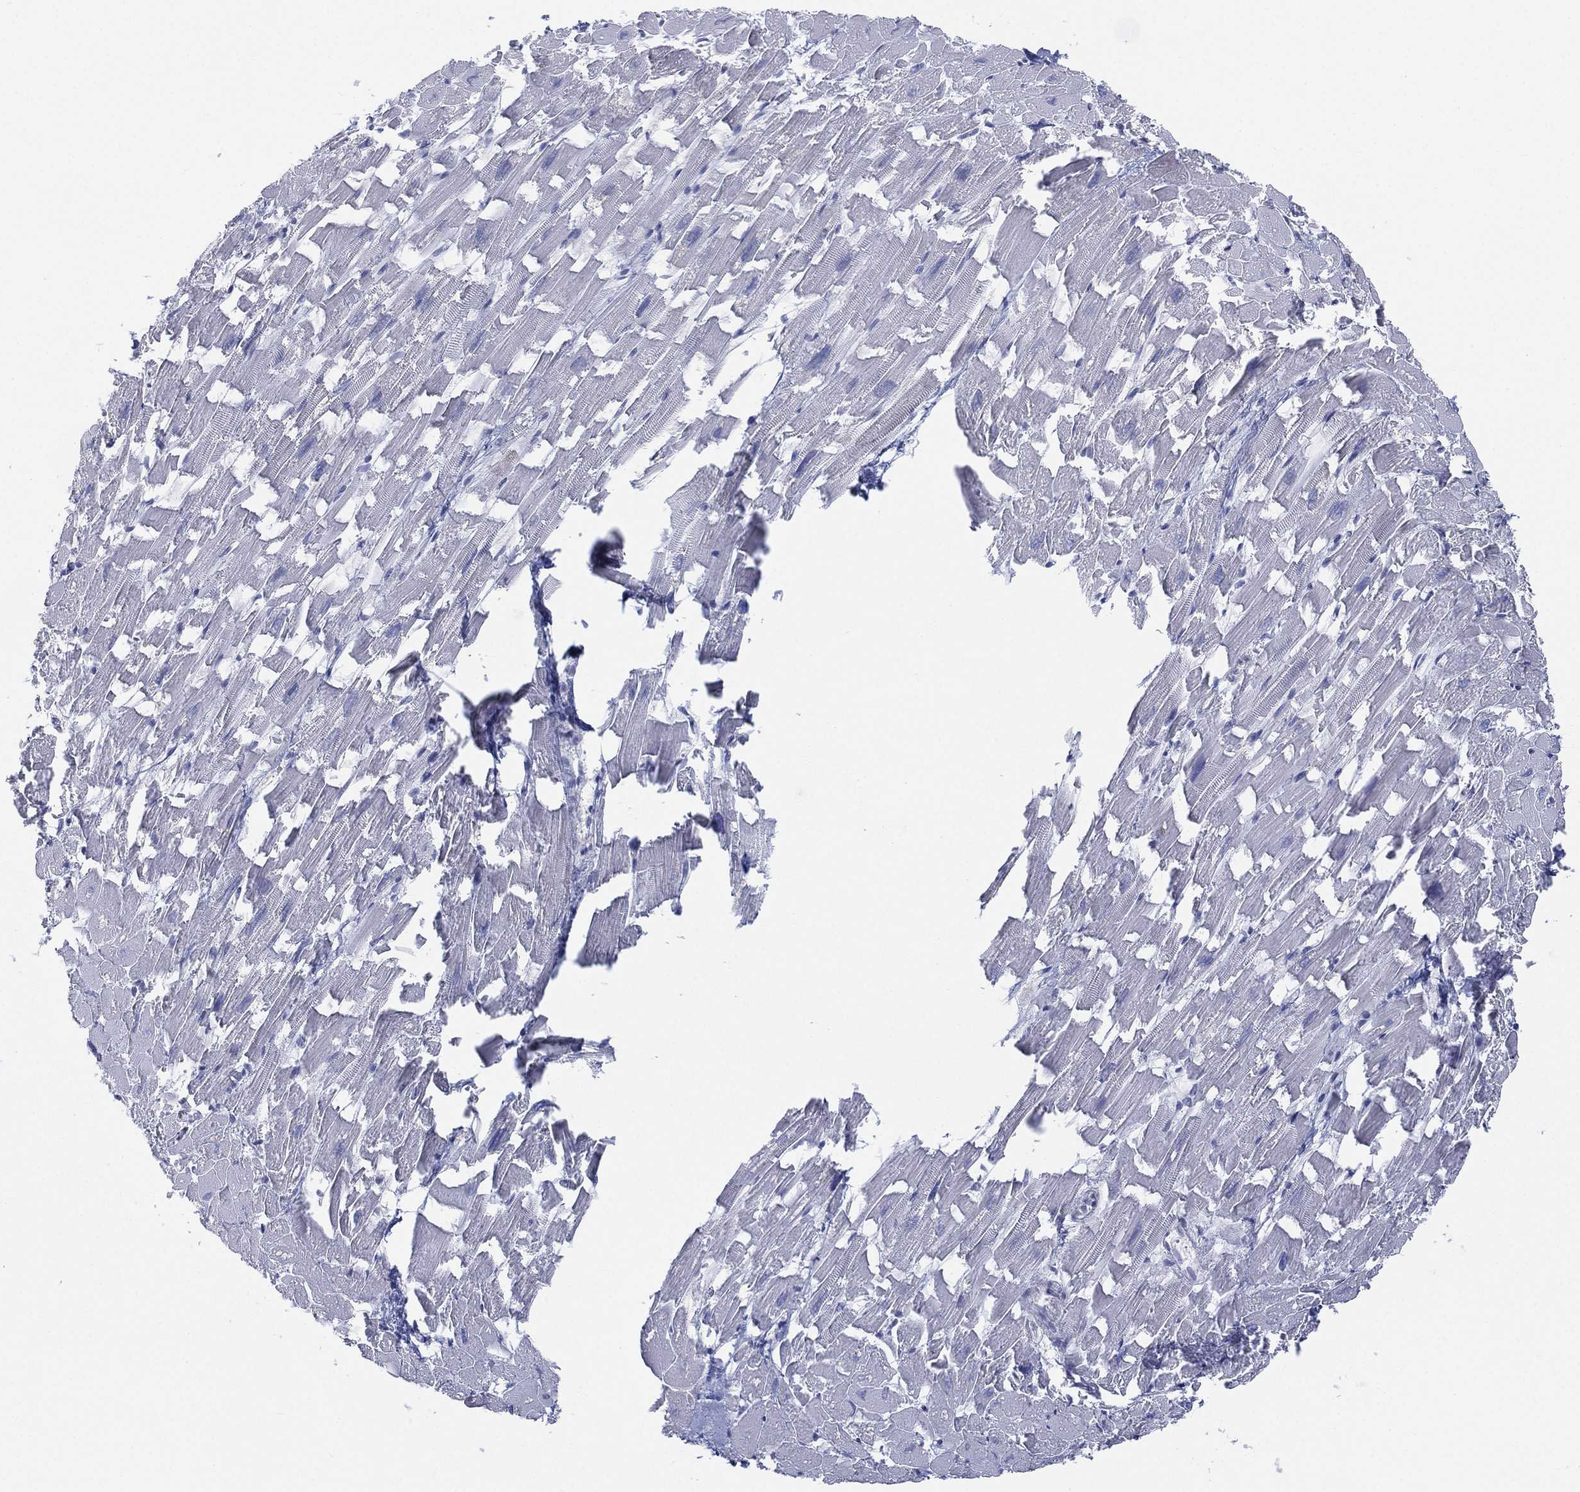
{"staining": {"intensity": "negative", "quantity": "none", "location": "none"}, "tissue": "heart muscle", "cell_type": "Cardiomyocytes", "image_type": "normal", "snomed": [{"axis": "morphology", "description": "Normal tissue, NOS"}, {"axis": "topography", "description": "Heart"}], "caption": "The micrograph demonstrates no staining of cardiomyocytes in unremarkable heart muscle.", "gene": "INA", "patient": {"sex": "female", "age": 64}}